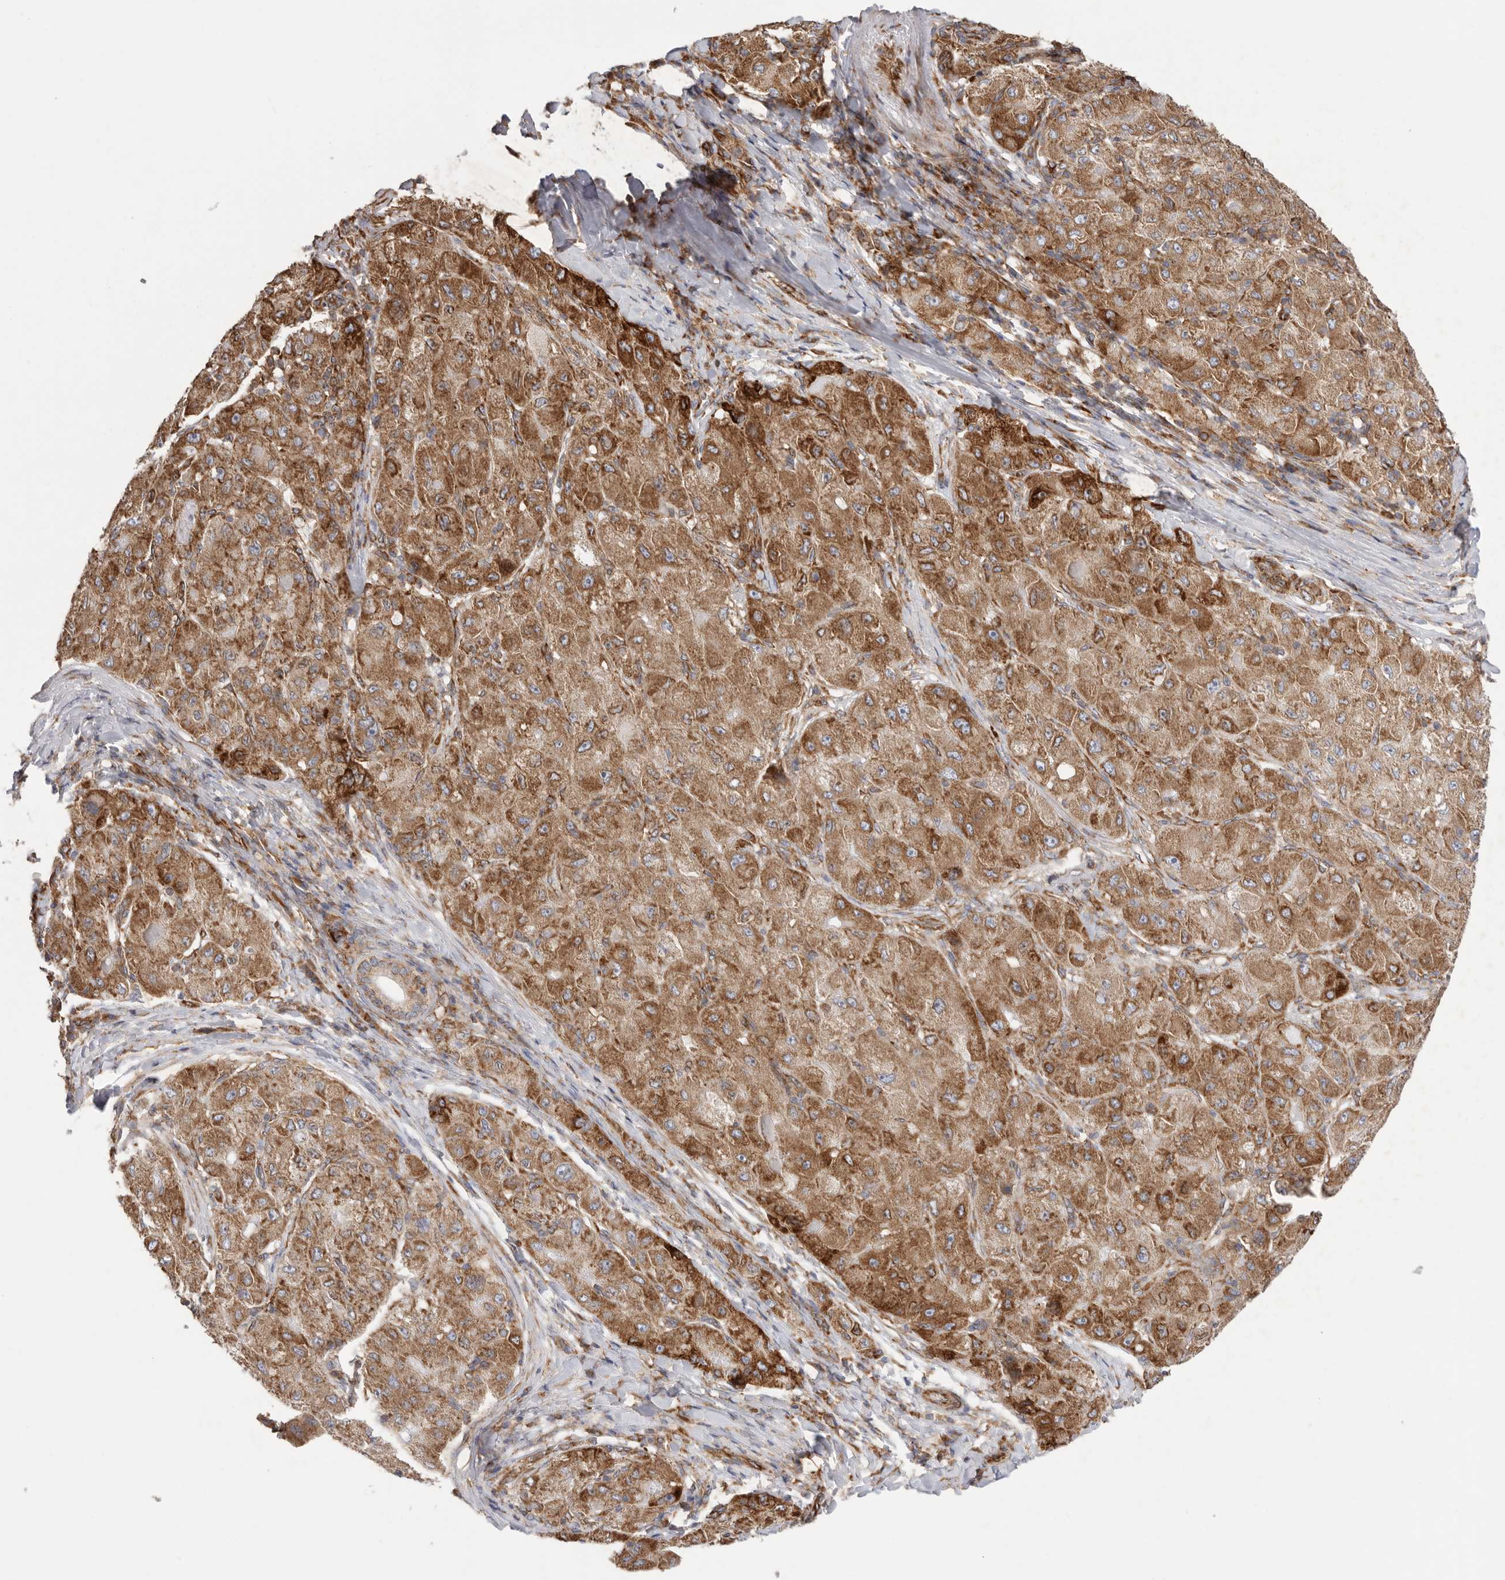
{"staining": {"intensity": "moderate", "quantity": ">75%", "location": "cytoplasmic/membranous"}, "tissue": "liver cancer", "cell_type": "Tumor cells", "image_type": "cancer", "snomed": [{"axis": "morphology", "description": "Carcinoma, Hepatocellular, NOS"}, {"axis": "topography", "description": "Liver"}], "caption": "High-magnification brightfield microscopy of liver cancer stained with DAB (3,3'-diaminobenzidine) (brown) and counterstained with hematoxylin (blue). tumor cells exhibit moderate cytoplasmic/membranous expression is seen in about>75% of cells. (Brightfield microscopy of DAB IHC at high magnification).", "gene": "SERBP1", "patient": {"sex": "male", "age": 80}}